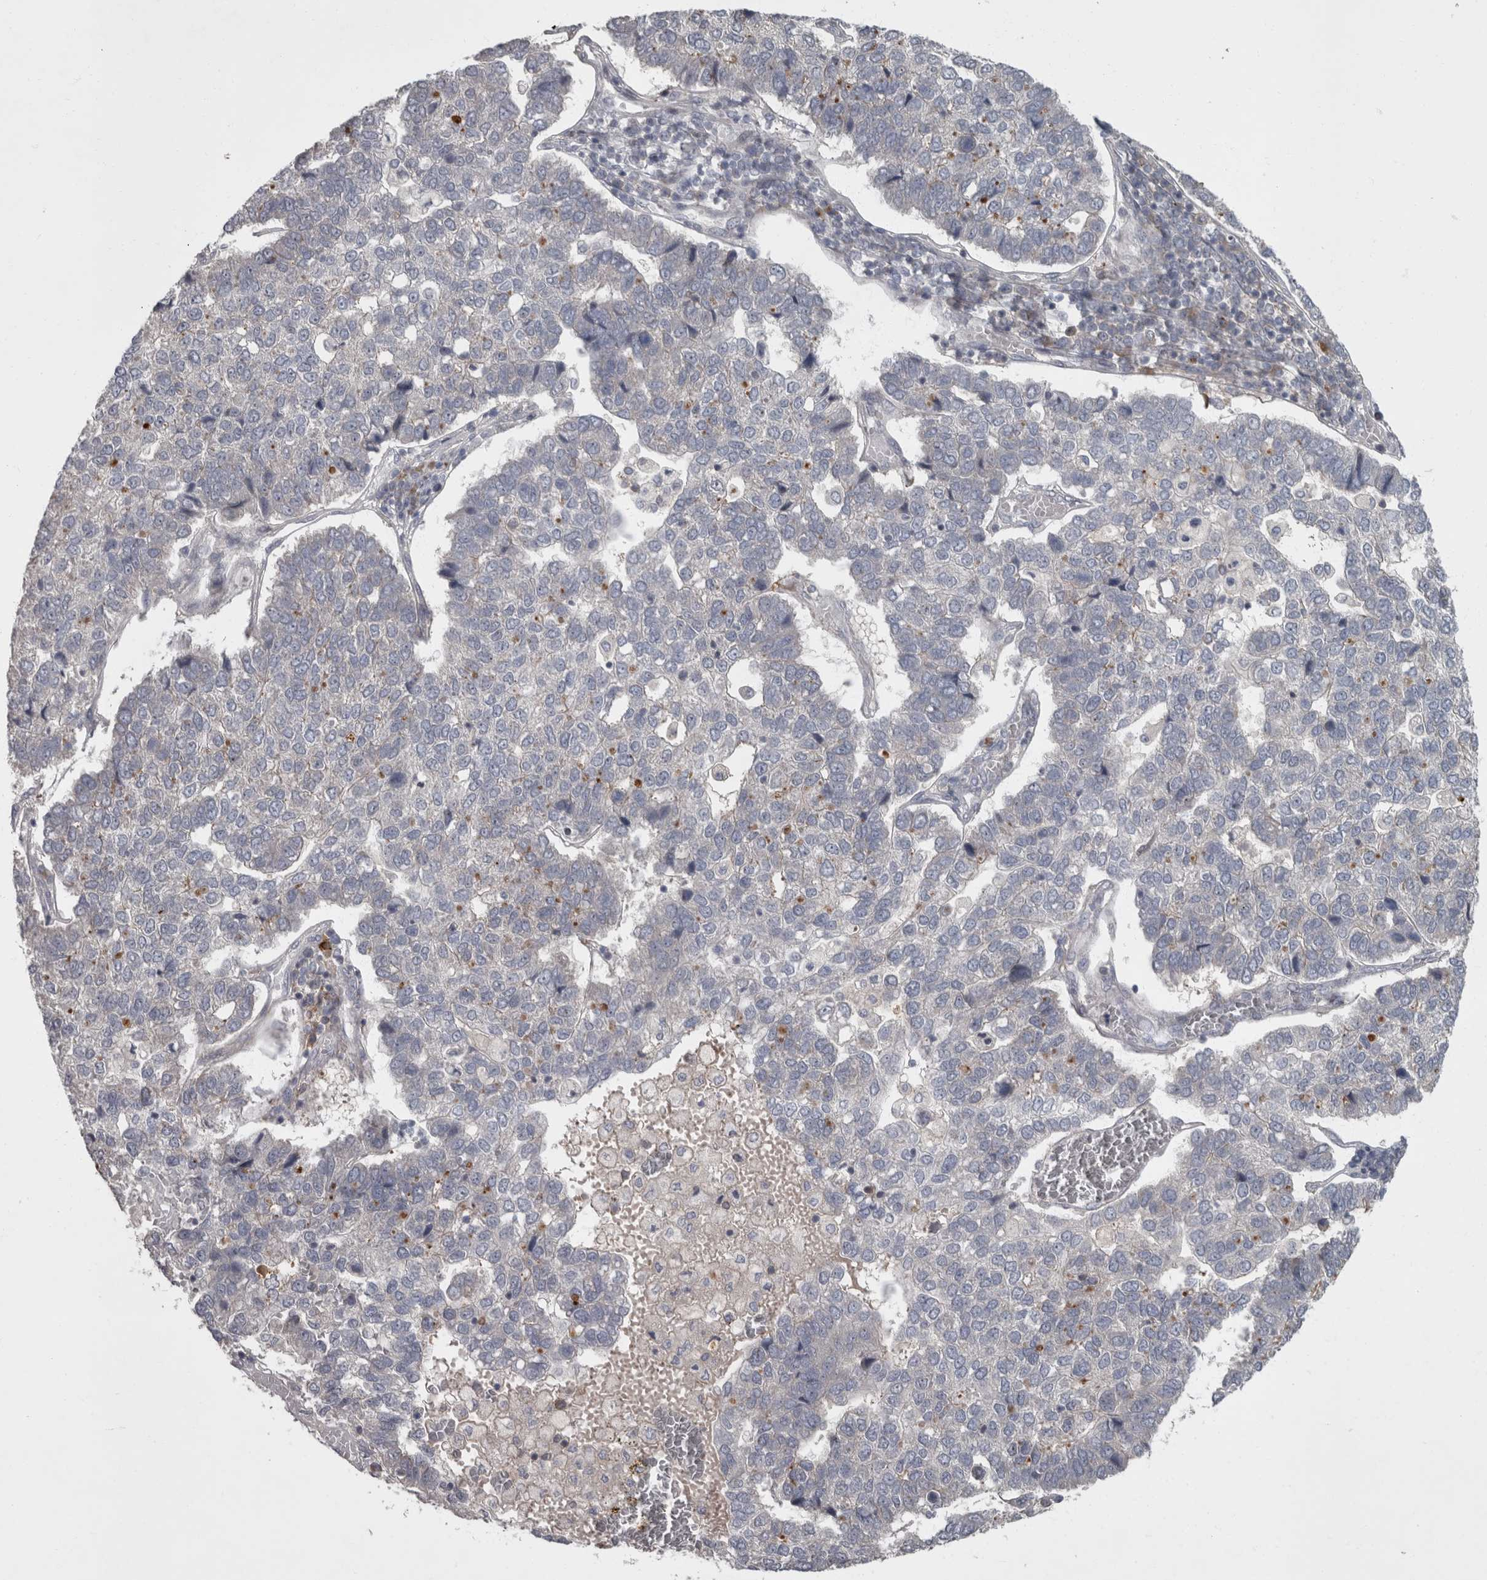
{"staining": {"intensity": "negative", "quantity": "none", "location": "none"}, "tissue": "pancreatic cancer", "cell_type": "Tumor cells", "image_type": "cancer", "snomed": [{"axis": "morphology", "description": "Adenocarcinoma, NOS"}, {"axis": "topography", "description": "Pancreas"}], "caption": "IHC image of human pancreatic cancer (adenocarcinoma) stained for a protein (brown), which shows no staining in tumor cells. The staining was performed using DAB (3,3'-diaminobenzidine) to visualize the protein expression in brown, while the nuclei were stained in blue with hematoxylin (Magnification: 20x).", "gene": "CDC42BPG", "patient": {"sex": "female", "age": 61}}